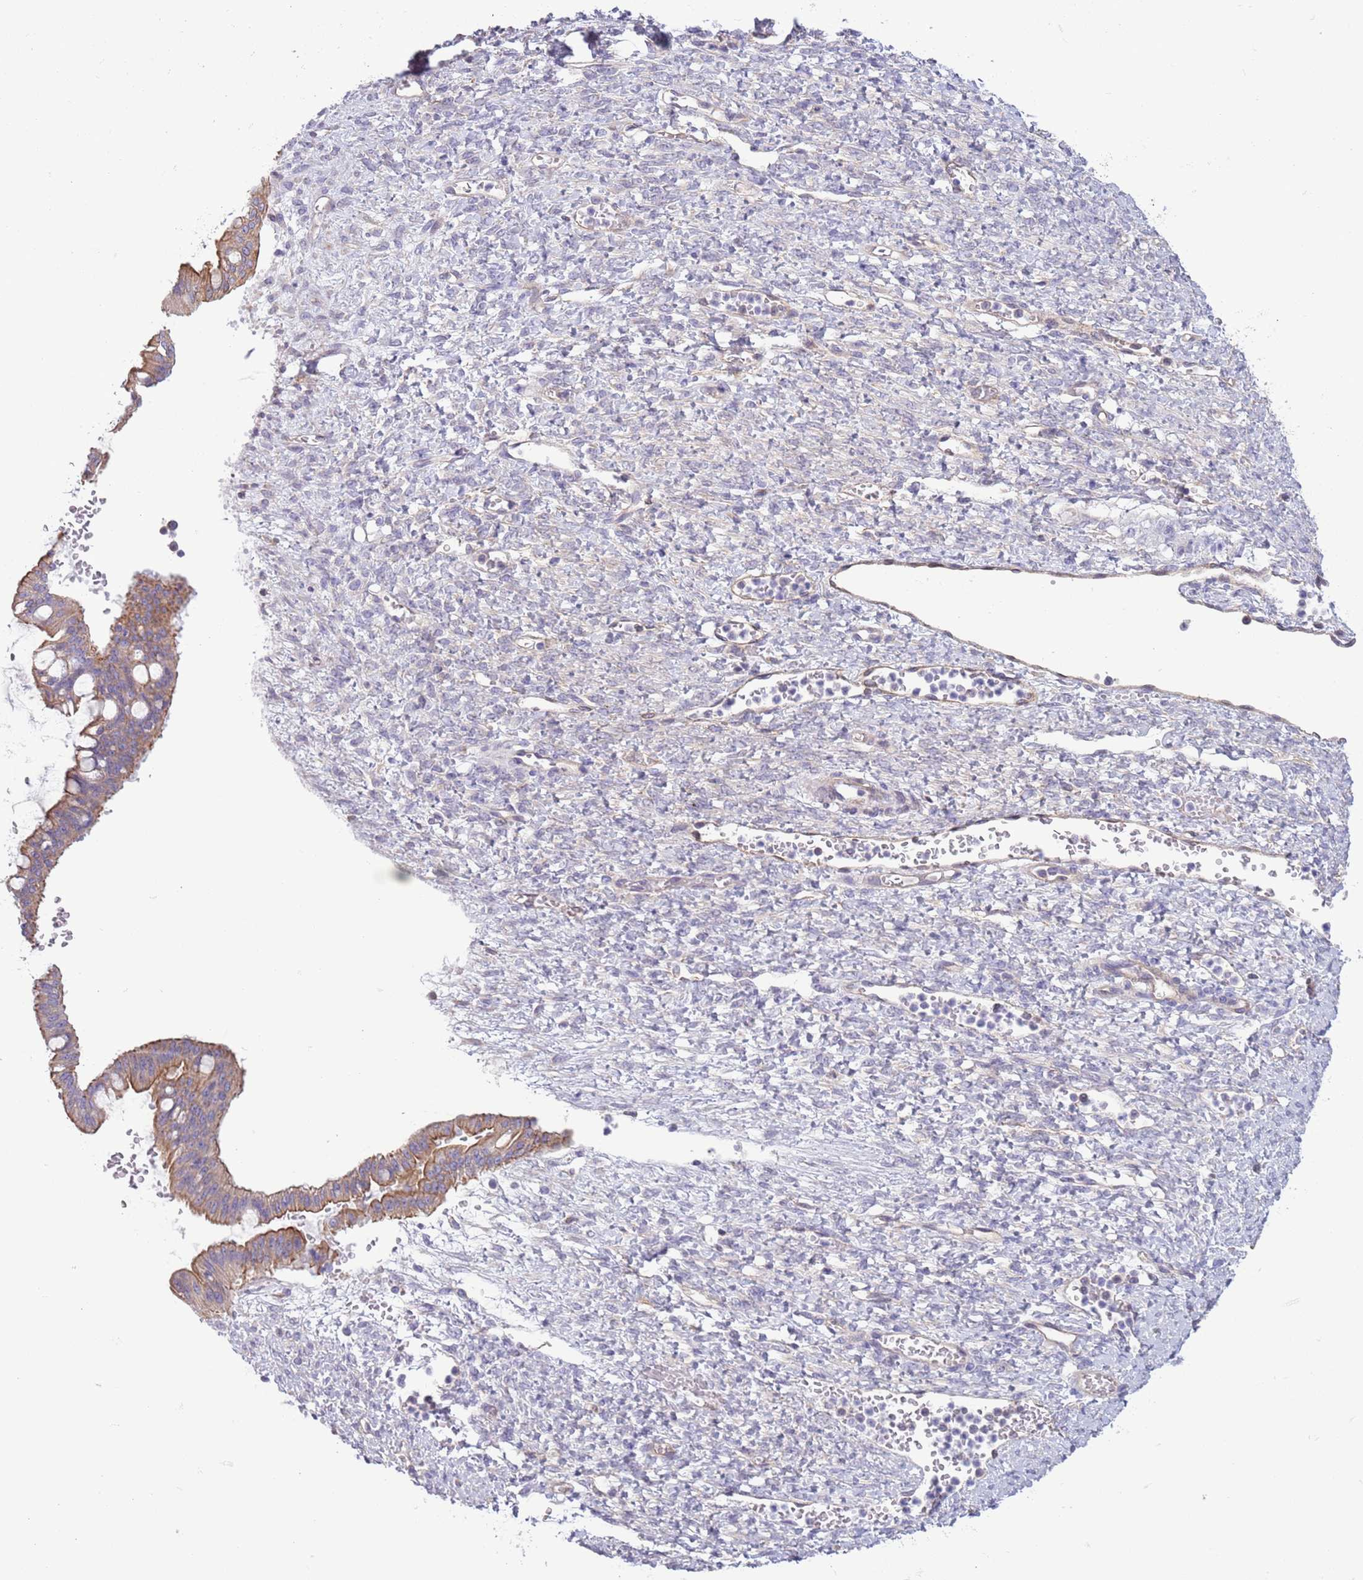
{"staining": {"intensity": "moderate", "quantity": ">75%", "location": "cytoplasmic/membranous"}, "tissue": "ovarian cancer", "cell_type": "Tumor cells", "image_type": "cancer", "snomed": [{"axis": "morphology", "description": "Cystadenocarcinoma, mucinous, NOS"}, {"axis": "topography", "description": "Ovary"}], "caption": "Immunohistochemical staining of ovarian mucinous cystadenocarcinoma reveals medium levels of moderate cytoplasmic/membranous protein staining in about >75% of tumor cells.", "gene": "RBP3", "patient": {"sex": "female", "age": 73}}